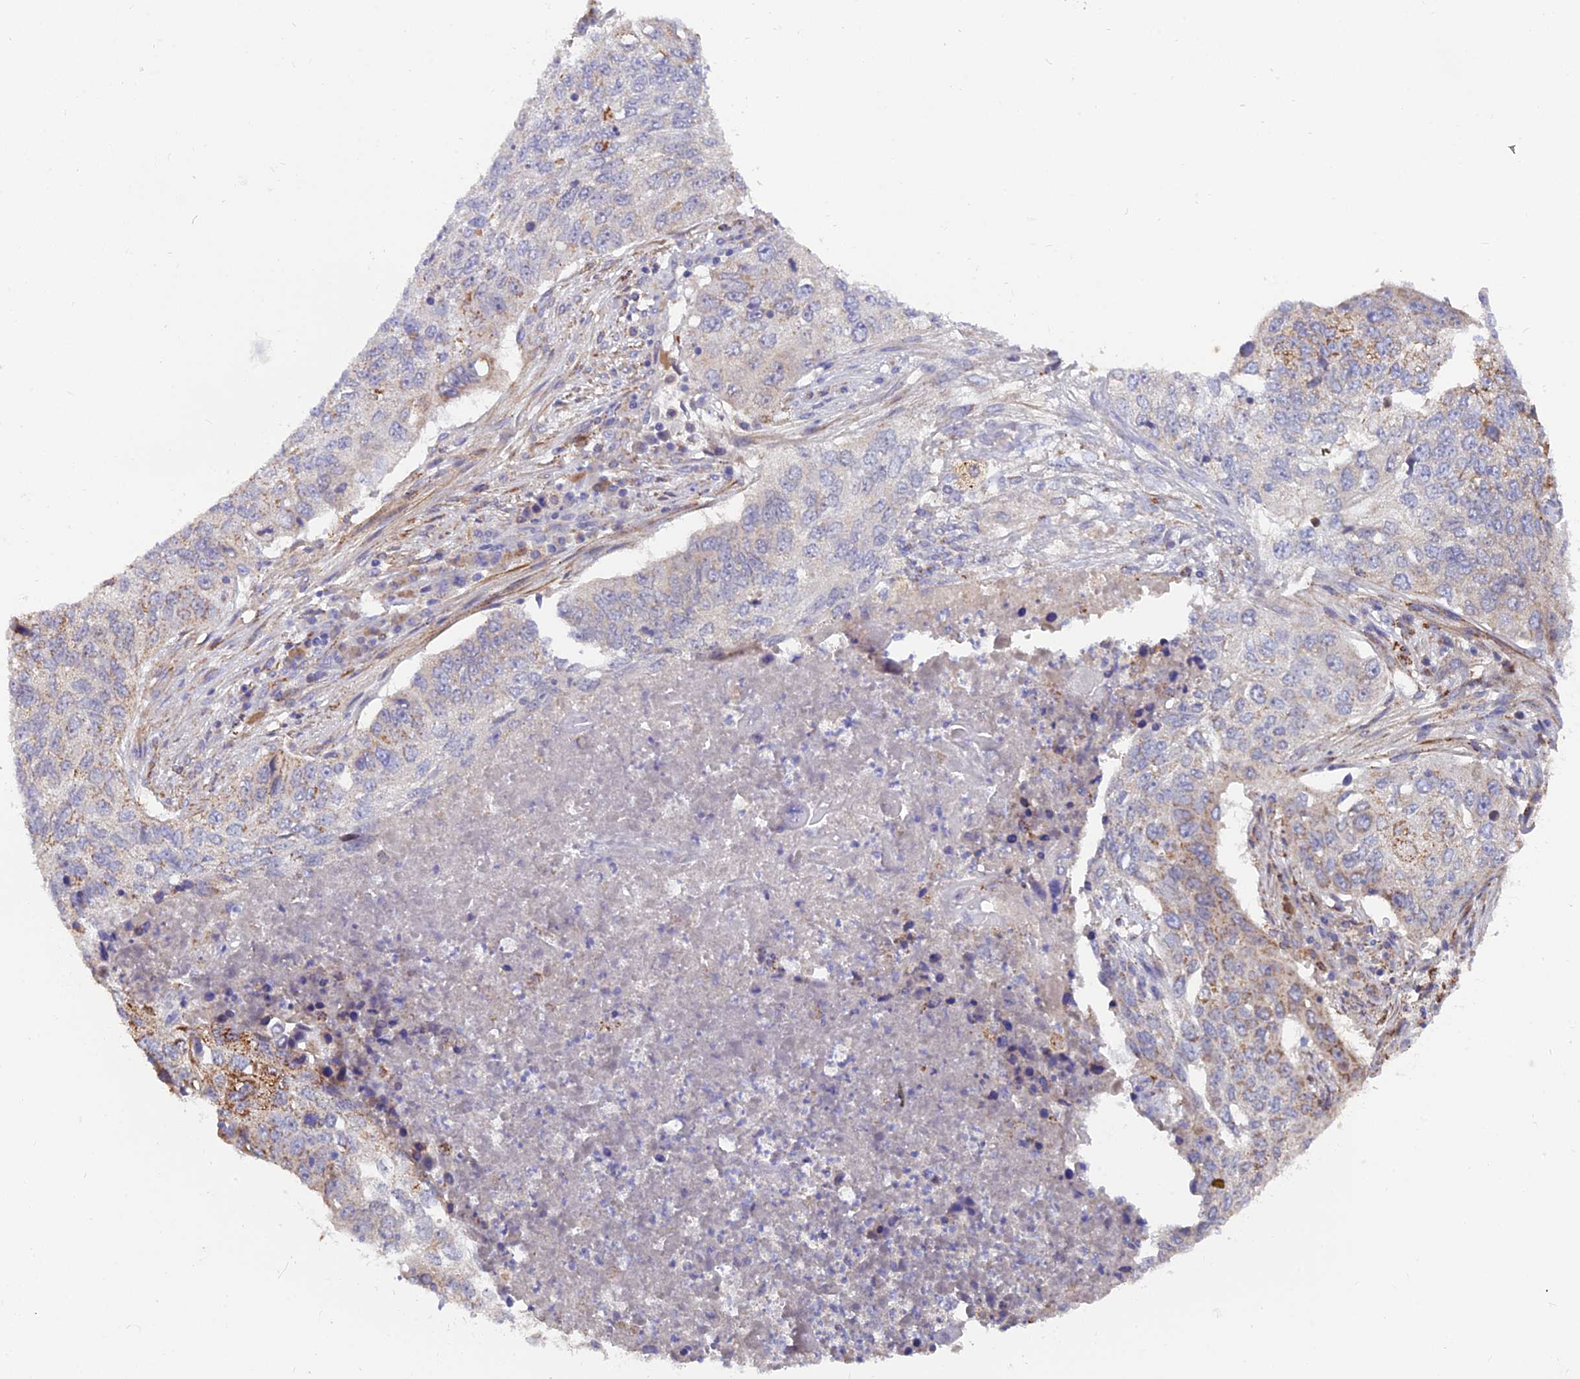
{"staining": {"intensity": "moderate", "quantity": "<25%", "location": "cytoplasmic/membranous"}, "tissue": "lung cancer", "cell_type": "Tumor cells", "image_type": "cancer", "snomed": [{"axis": "morphology", "description": "Squamous cell carcinoma, NOS"}, {"axis": "topography", "description": "Lung"}], "caption": "Immunohistochemical staining of human lung squamous cell carcinoma reveals moderate cytoplasmic/membranous protein expression in about <25% of tumor cells.", "gene": "TIGD6", "patient": {"sex": "female", "age": 63}}